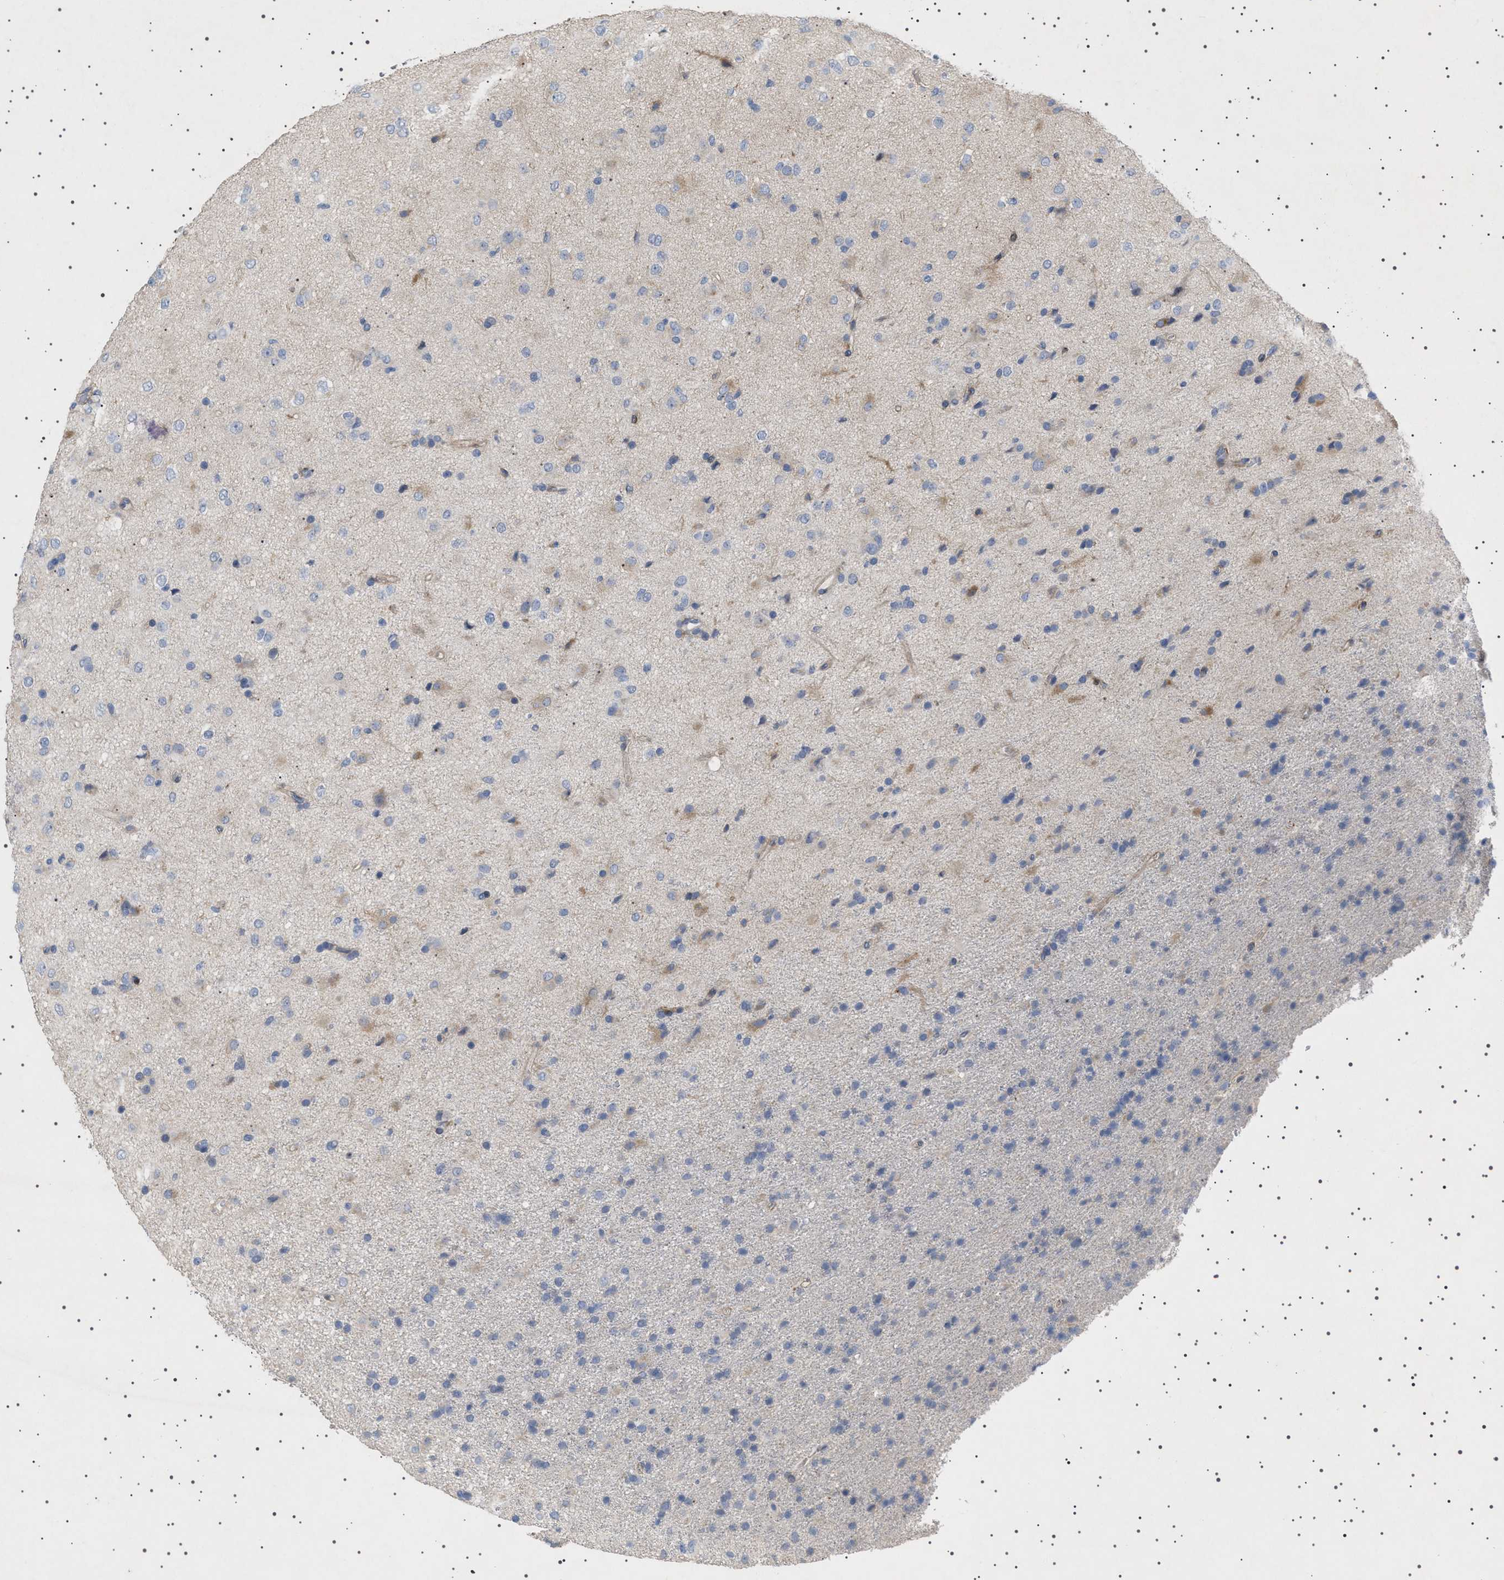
{"staining": {"intensity": "negative", "quantity": "none", "location": "none"}, "tissue": "glioma", "cell_type": "Tumor cells", "image_type": "cancer", "snomed": [{"axis": "morphology", "description": "Glioma, malignant, Low grade"}, {"axis": "topography", "description": "Brain"}], "caption": "There is no significant staining in tumor cells of low-grade glioma (malignant).", "gene": "HTR1A", "patient": {"sex": "male", "age": 65}}